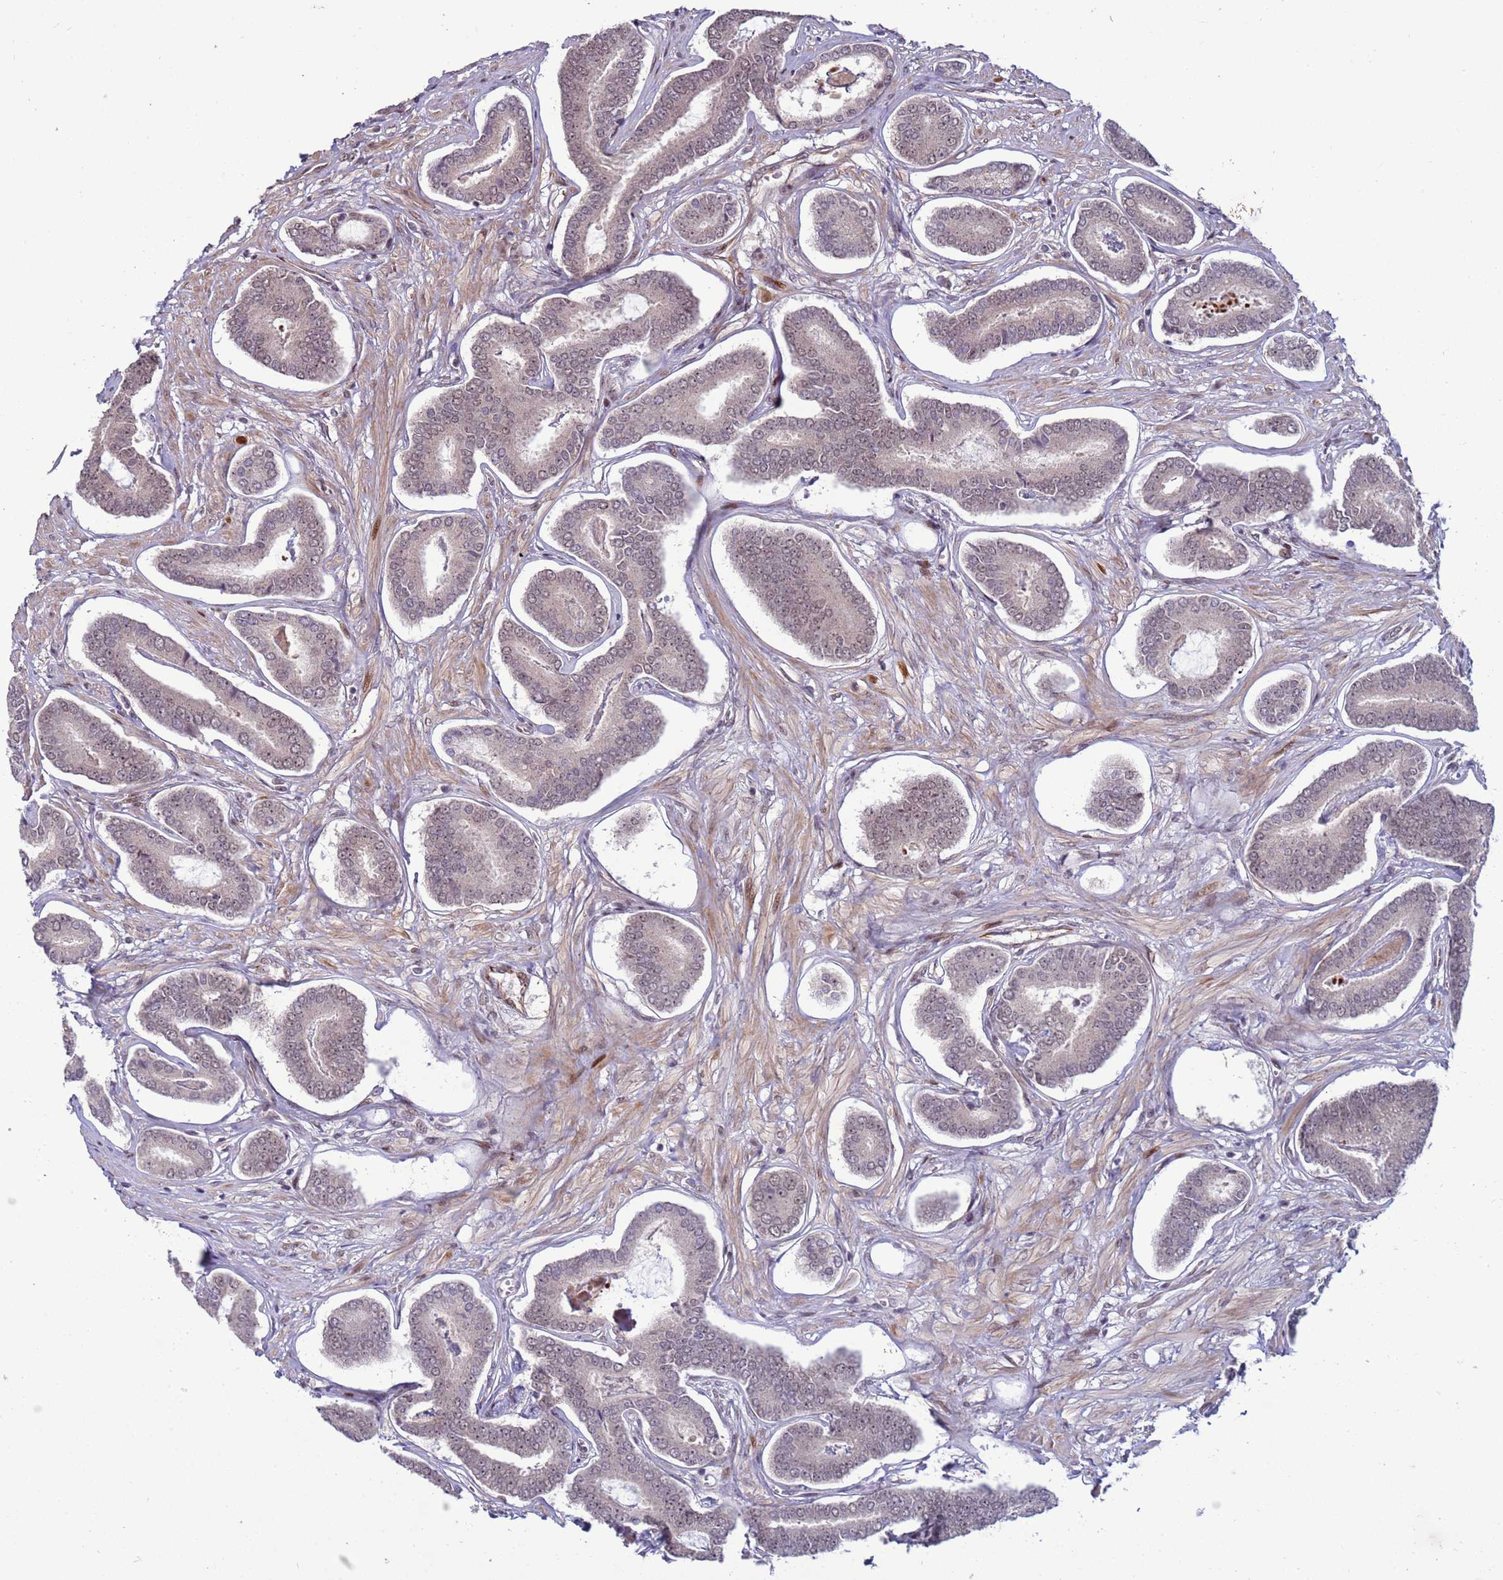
{"staining": {"intensity": "negative", "quantity": "none", "location": "none"}, "tissue": "prostate cancer", "cell_type": "Tumor cells", "image_type": "cancer", "snomed": [{"axis": "morphology", "description": "Adenocarcinoma, NOS"}, {"axis": "topography", "description": "Prostate and seminal vesicle, NOS"}], "caption": "Immunohistochemistry of human prostate adenocarcinoma exhibits no staining in tumor cells.", "gene": "SHC3", "patient": {"sex": "male", "age": 76}}